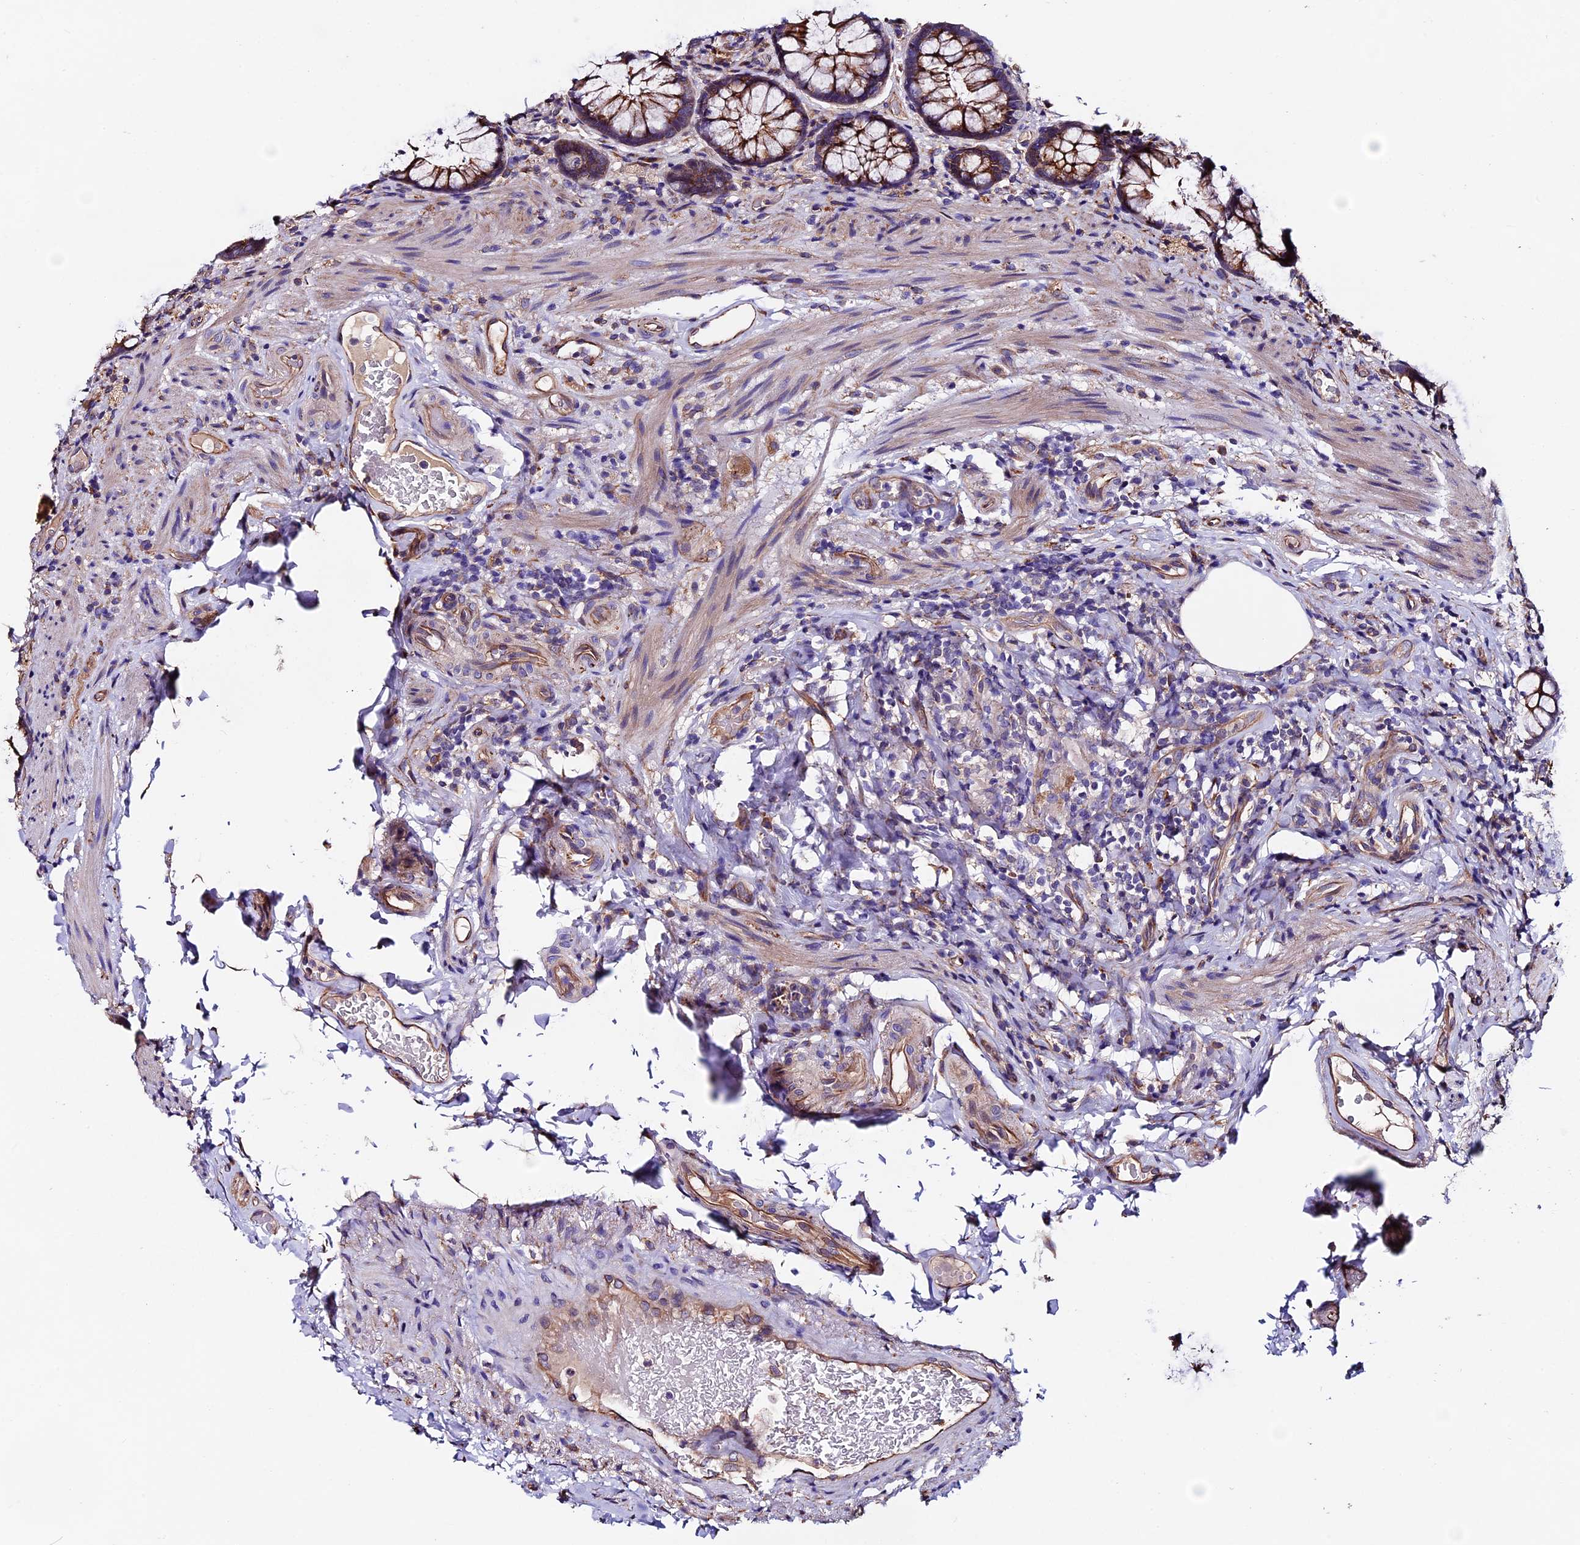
{"staining": {"intensity": "moderate", "quantity": ">75%", "location": "cytoplasmic/membranous"}, "tissue": "rectum", "cell_type": "Glandular cells", "image_type": "normal", "snomed": [{"axis": "morphology", "description": "Normal tissue, NOS"}, {"axis": "topography", "description": "Rectum"}], "caption": "Immunohistochemistry (DAB (3,3'-diaminobenzidine)) staining of unremarkable rectum demonstrates moderate cytoplasmic/membranous protein expression in about >75% of glandular cells. (IHC, brightfield microscopy, high magnification).", "gene": "CLN5", "patient": {"sex": "male", "age": 83}}